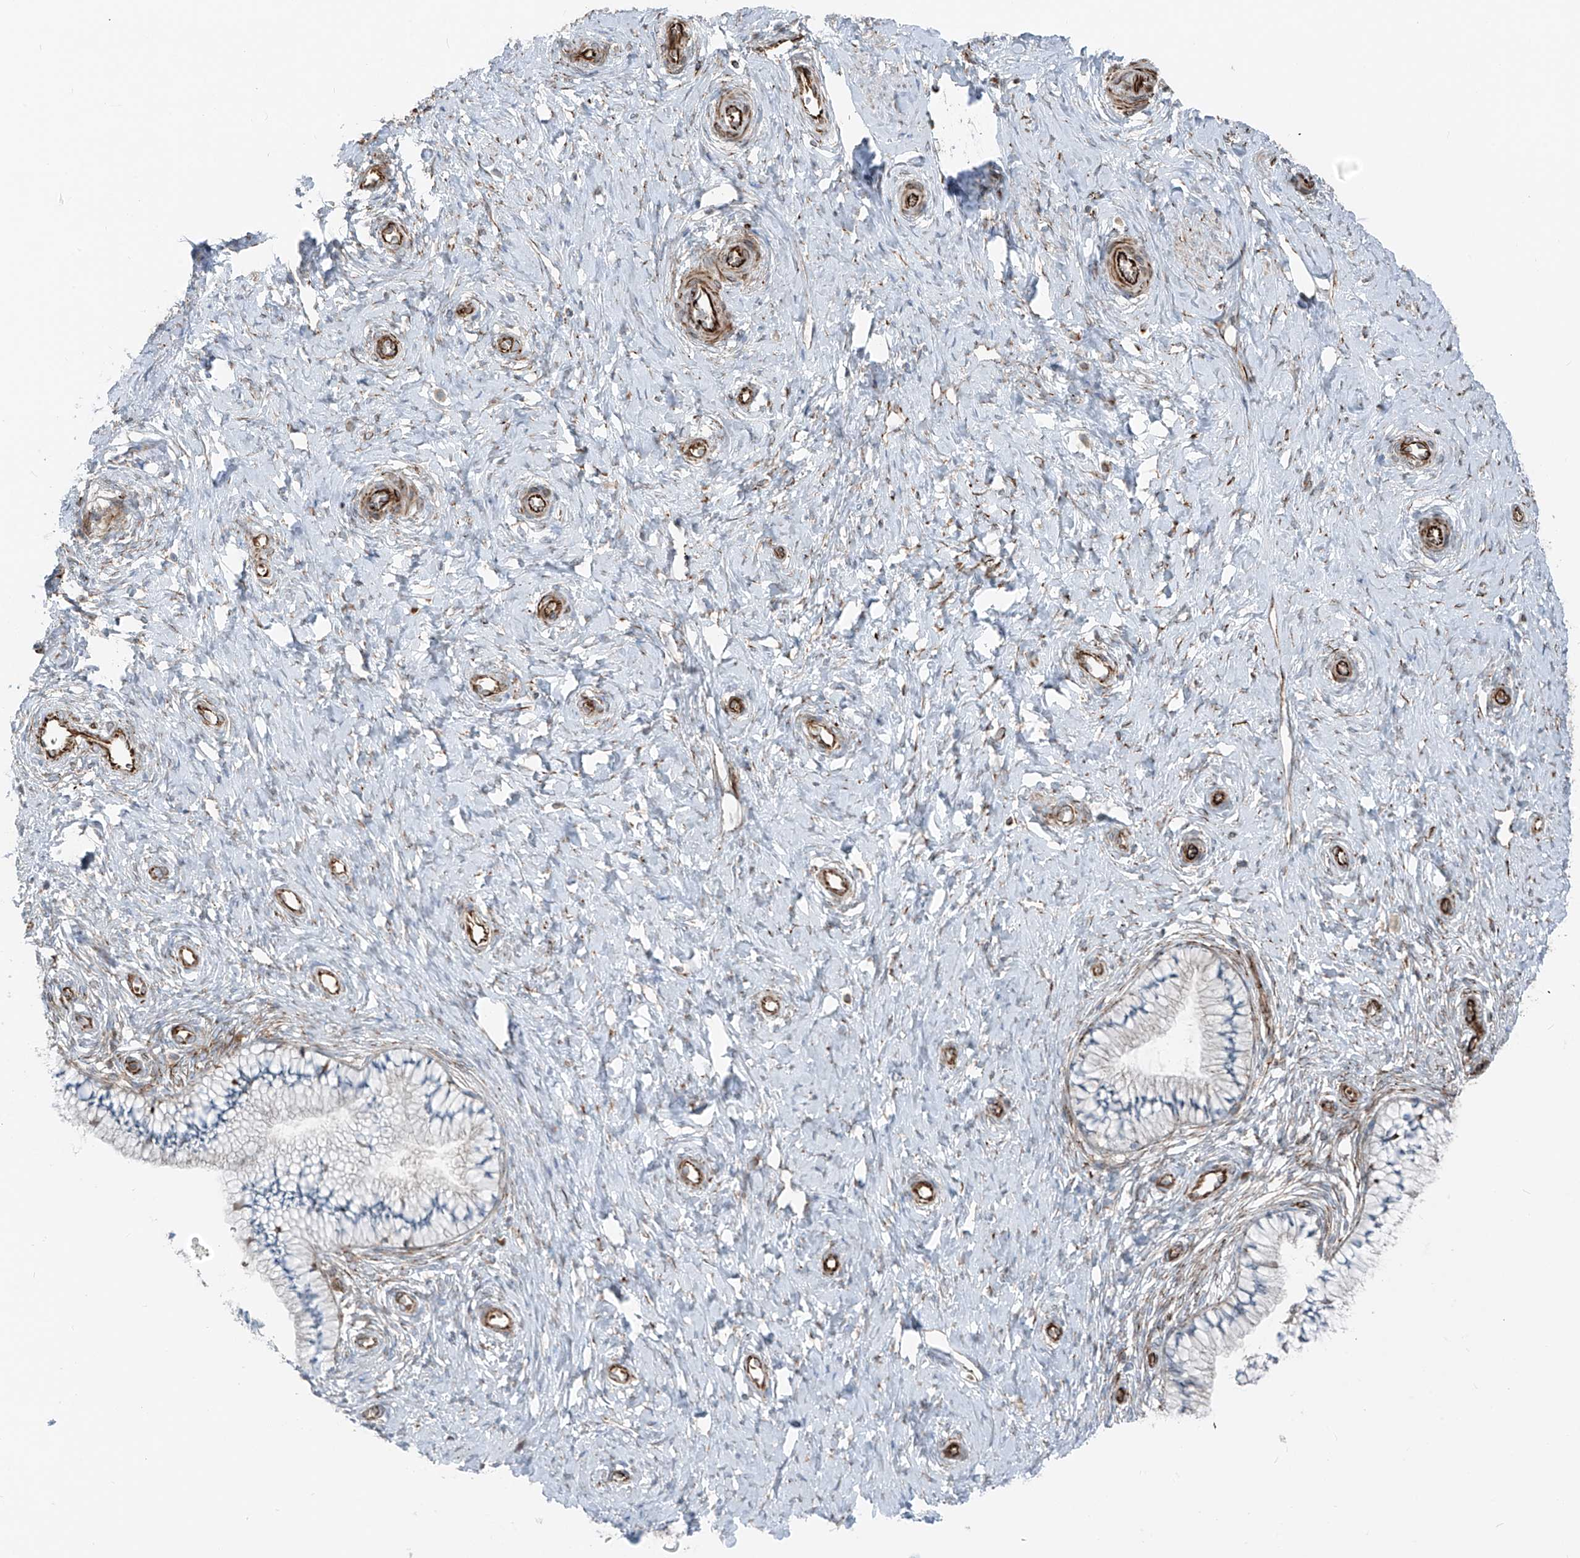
{"staining": {"intensity": "weak", "quantity": "25%-75%", "location": "cytoplasmic/membranous"}, "tissue": "cervix", "cell_type": "Glandular cells", "image_type": "normal", "snomed": [{"axis": "morphology", "description": "Normal tissue, NOS"}, {"axis": "topography", "description": "Cervix"}], "caption": "Protein staining by immunohistochemistry demonstrates weak cytoplasmic/membranous staining in approximately 25%-75% of glandular cells in unremarkable cervix.", "gene": "ERLEC1", "patient": {"sex": "female", "age": 36}}